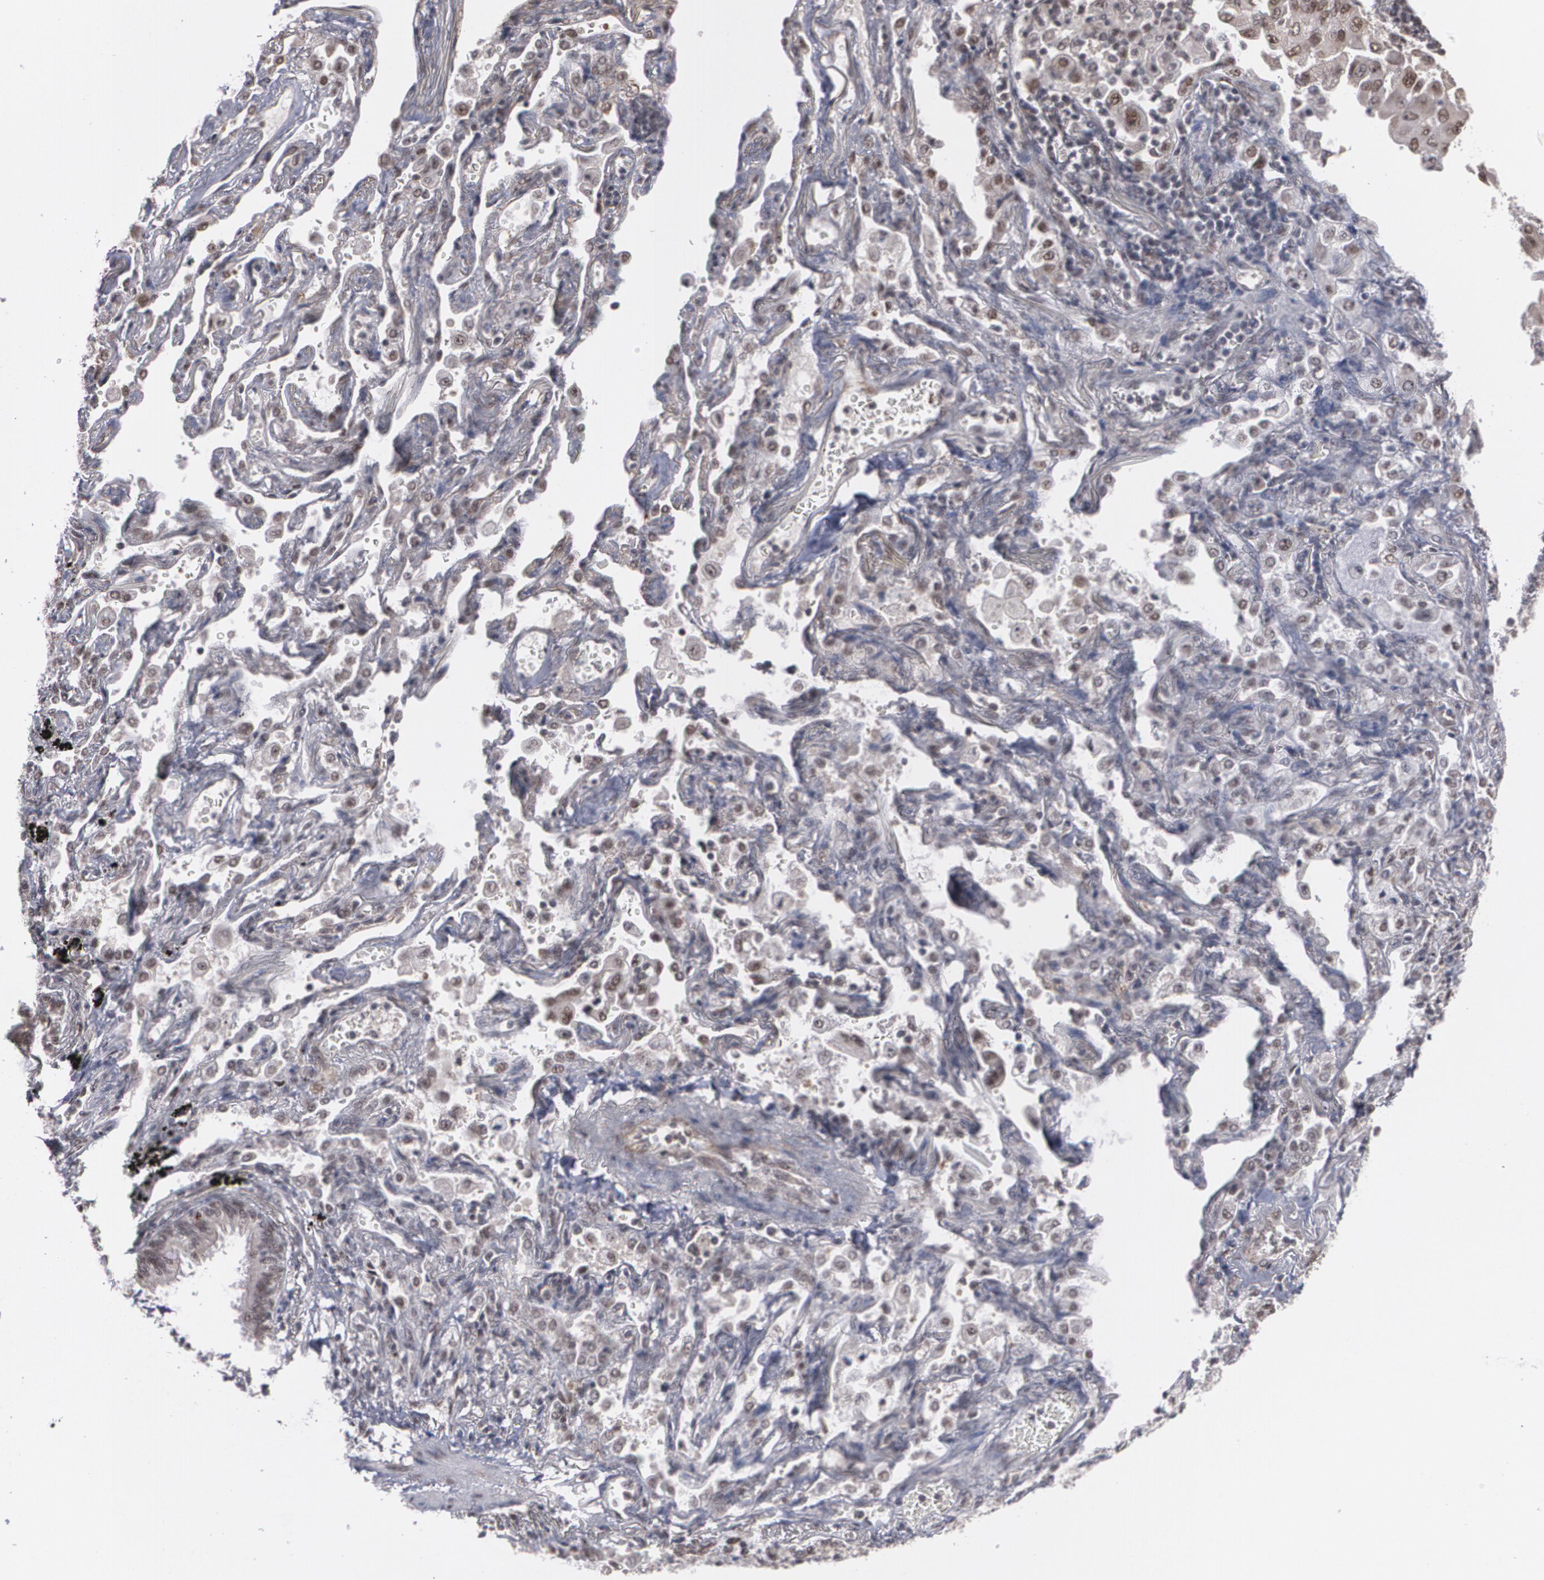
{"staining": {"intensity": "weak", "quantity": ">75%", "location": "nuclear"}, "tissue": "lung cancer", "cell_type": "Tumor cells", "image_type": "cancer", "snomed": [{"axis": "morphology", "description": "Adenocarcinoma, NOS"}, {"axis": "topography", "description": "Lung"}], "caption": "Immunohistochemical staining of lung cancer reveals weak nuclear protein staining in about >75% of tumor cells.", "gene": "ZNF75A", "patient": {"sex": "female", "age": 65}}